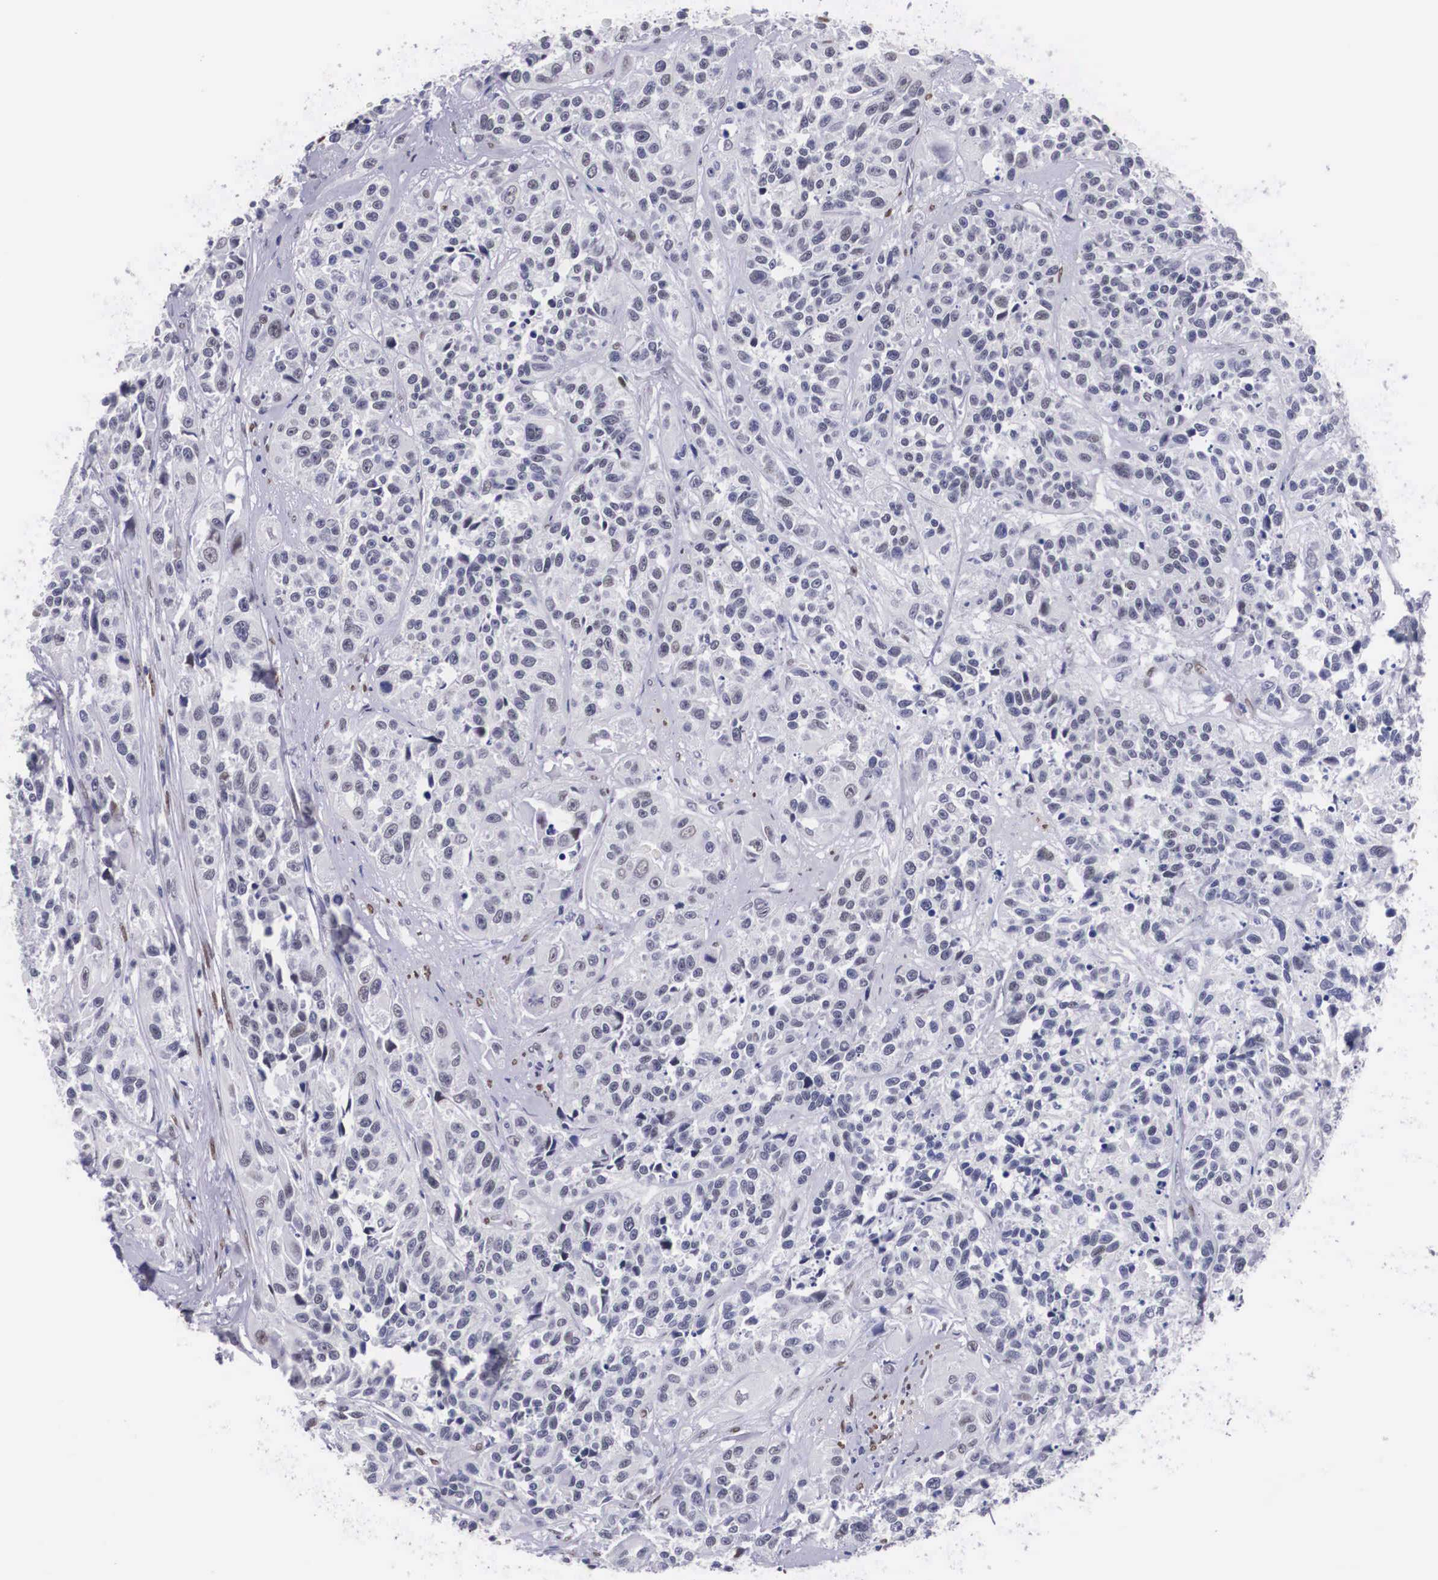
{"staining": {"intensity": "weak", "quantity": "<25%", "location": "nuclear"}, "tissue": "urothelial cancer", "cell_type": "Tumor cells", "image_type": "cancer", "snomed": [{"axis": "morphology", "description": "Urothelial carcinoma, High grade"}, {"axis": "topography", "description": "Urinary bladder"}], "caption": "An immunohistochemistry photomicrograph of urothelial carcinoma (high-grade) is shown. There is no staining in tumor cells of urothelial carcinoma (high-grade).", "gene": "KHDRBS3", "patient": {"sex": "female", "age": 81}}